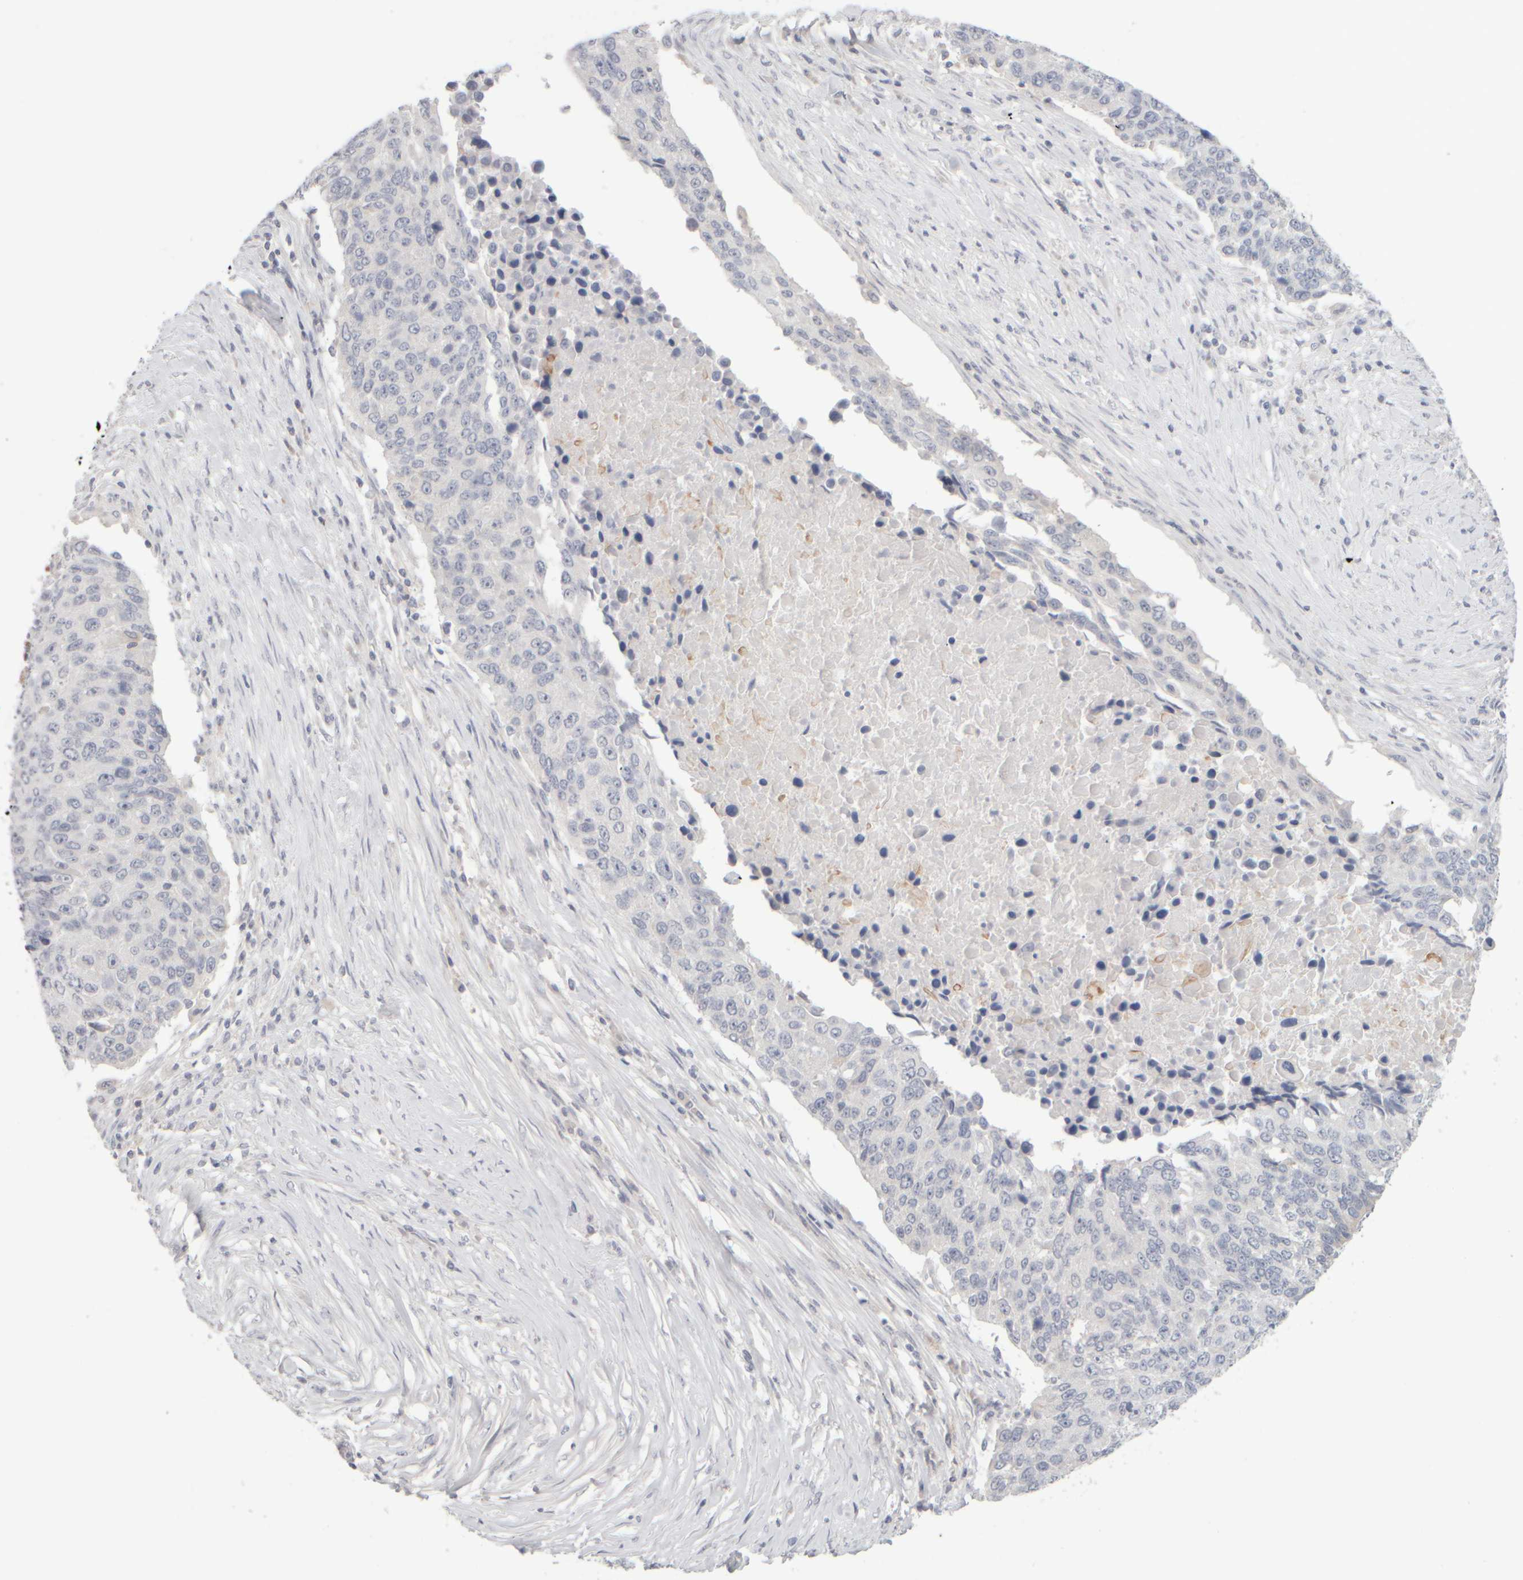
{"staining": {"intensity": "negative", "quantity": "none", "location": "none"}, "tissue": "lung cancer", "cell_type": "Tumor cells", "image_type": "cancer", "snomed": [{"axis": "morphology", "description": "Squamous cell carcinoma, NOS"}, {"axis": "topography", "description": "Lung"}], "caption": "The image displays no staining of tumor cells in lung cancer. The staining is performed using DAB (3,3'-diaminobenzidine) brown chromogen with nuclei counter-stained in using hematoxylin.", "gene": "ZNF112", "patient": {"sex": "male", "age": 66}}